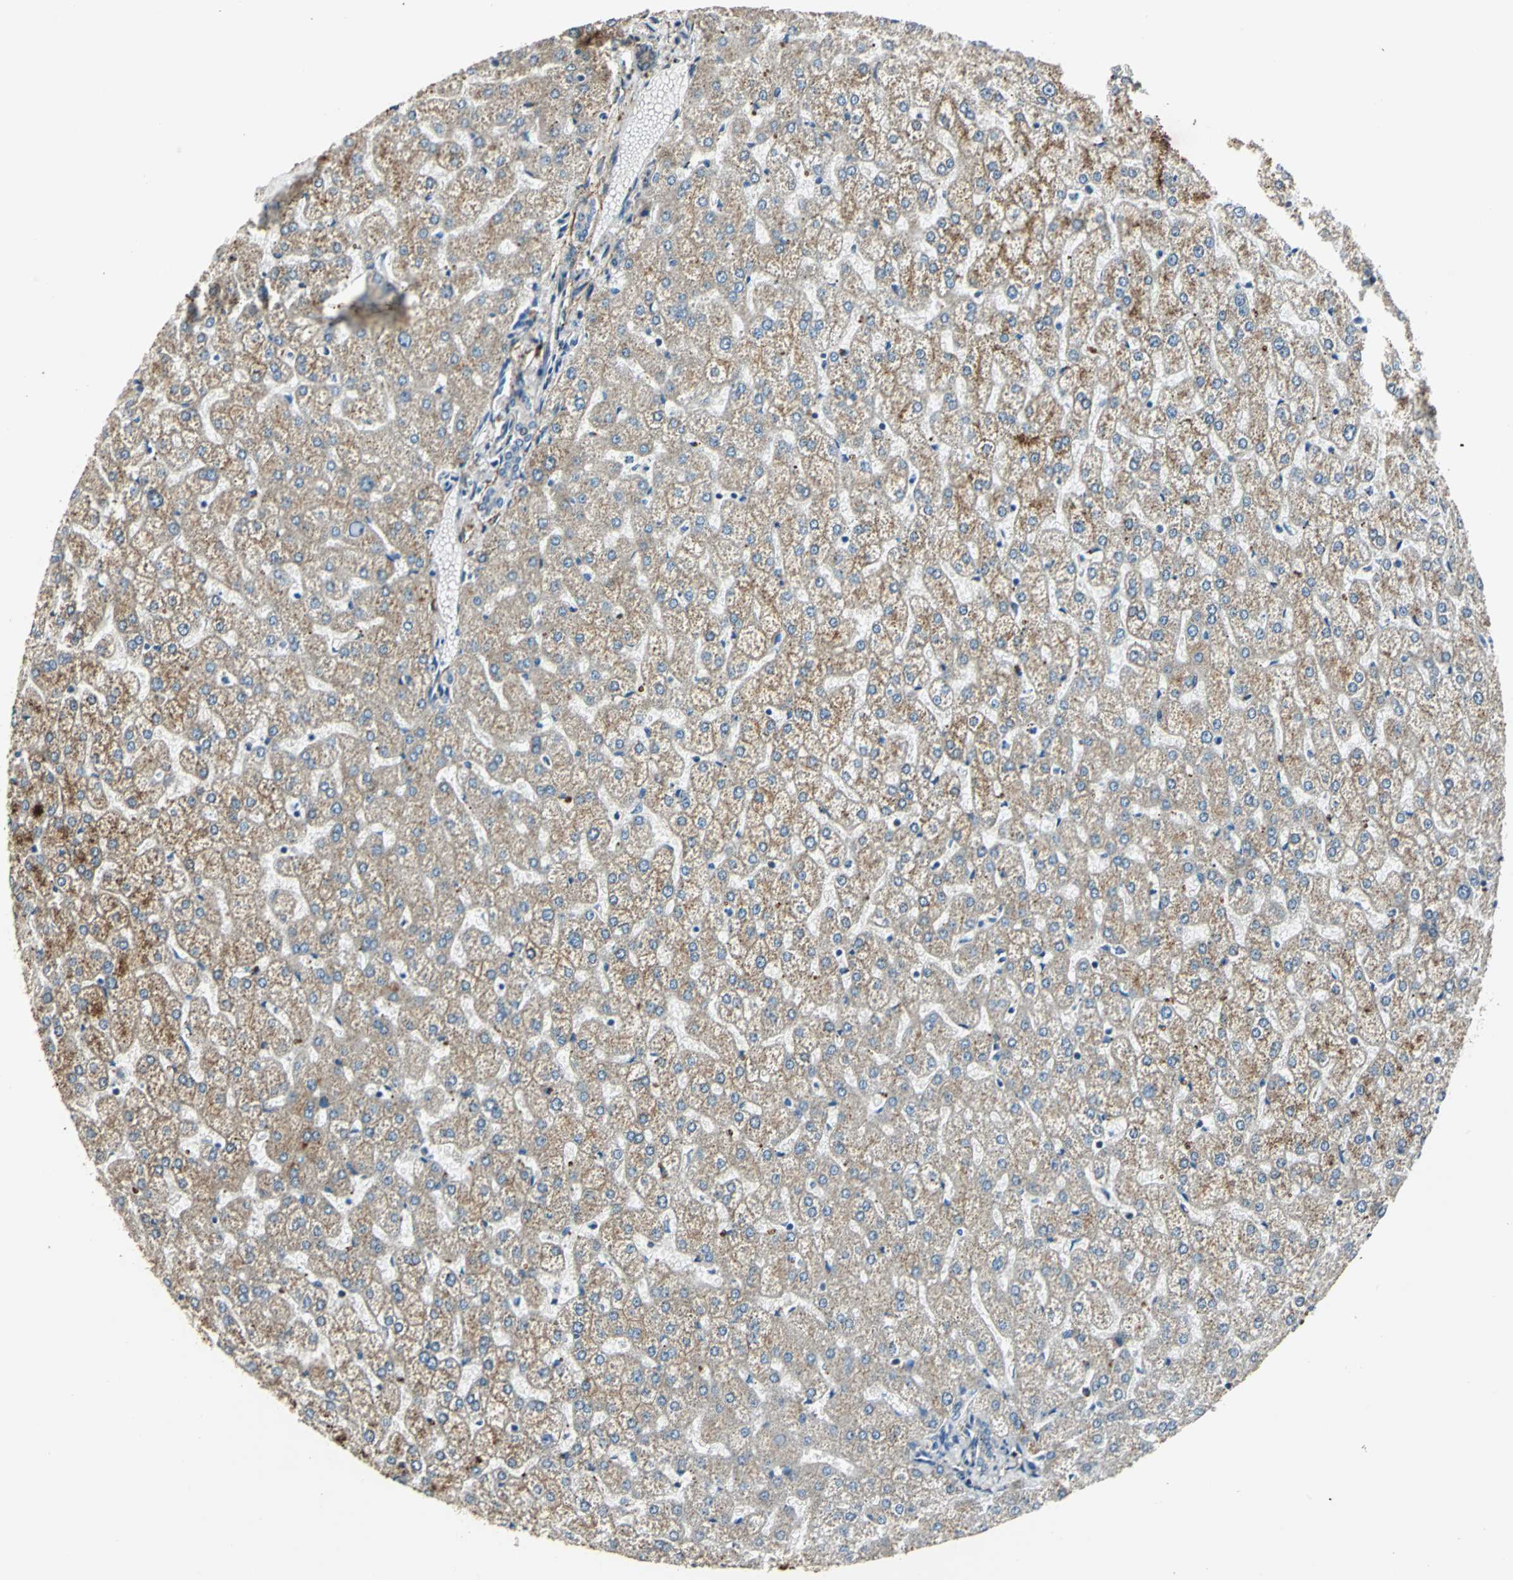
{"staining": {"intensity": "weak", "quantity": "25%-75%", "location": "cytoplasmic/membranous"}, "tissue": "liver", "cell_type": "Cholangiocytes", "image_type": "normal", "snomed": [{"axis": "morphology", "description": "Normal tissue, NOS"}, {"axis": "topography", "description": "Liver"}], "caption": "Protein expression analysis of unremarkable human liver reveals weak cytoplasmic/membranous staining in approximately 25%-75% of cholangiocytes.", "gene": "DNAJB4", "patient": {"sex": "female", "age": 32}}